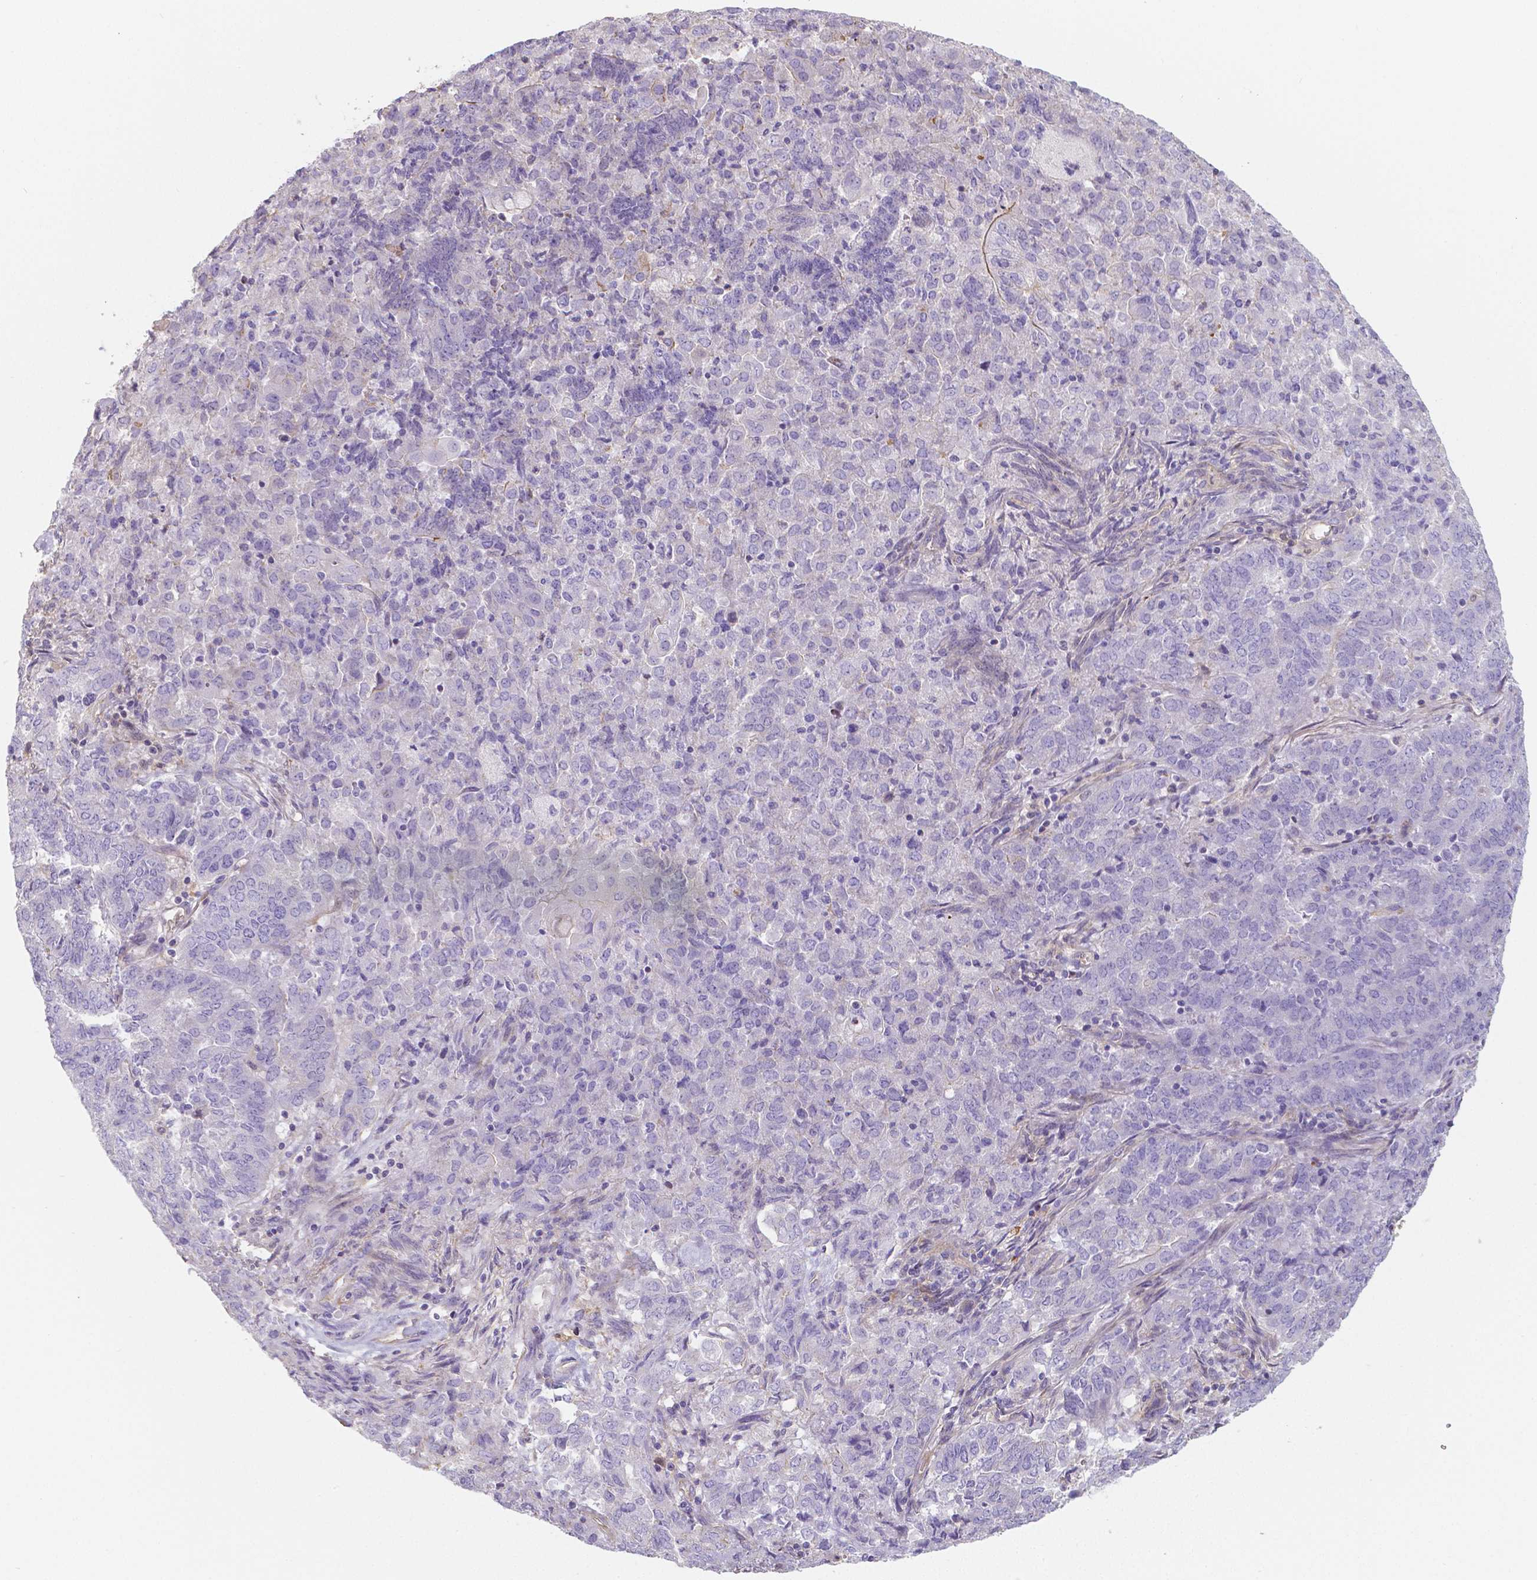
{"staining": {"intensity": "negative", "quantity": "none", "location": "none"}, "tissue": "endometrial cancer", "cell_type": "Tumor cells", "image_type": "cancer", "snomed": [{"axis": "morphology", "description": "Adenocarcinoma, NOS"}, {"axis": "topography", "description": "Endometrium"}], "caption": "High magnification brightfield microscopy of endometrial cancer (adenocarcinoma) stained with DAB (brown) and counterstained with hematoxylin (blue): tumor cells show no significant positivity.", "gene": "CRMP1", "patient": {"sex": "female", "age": 72}}